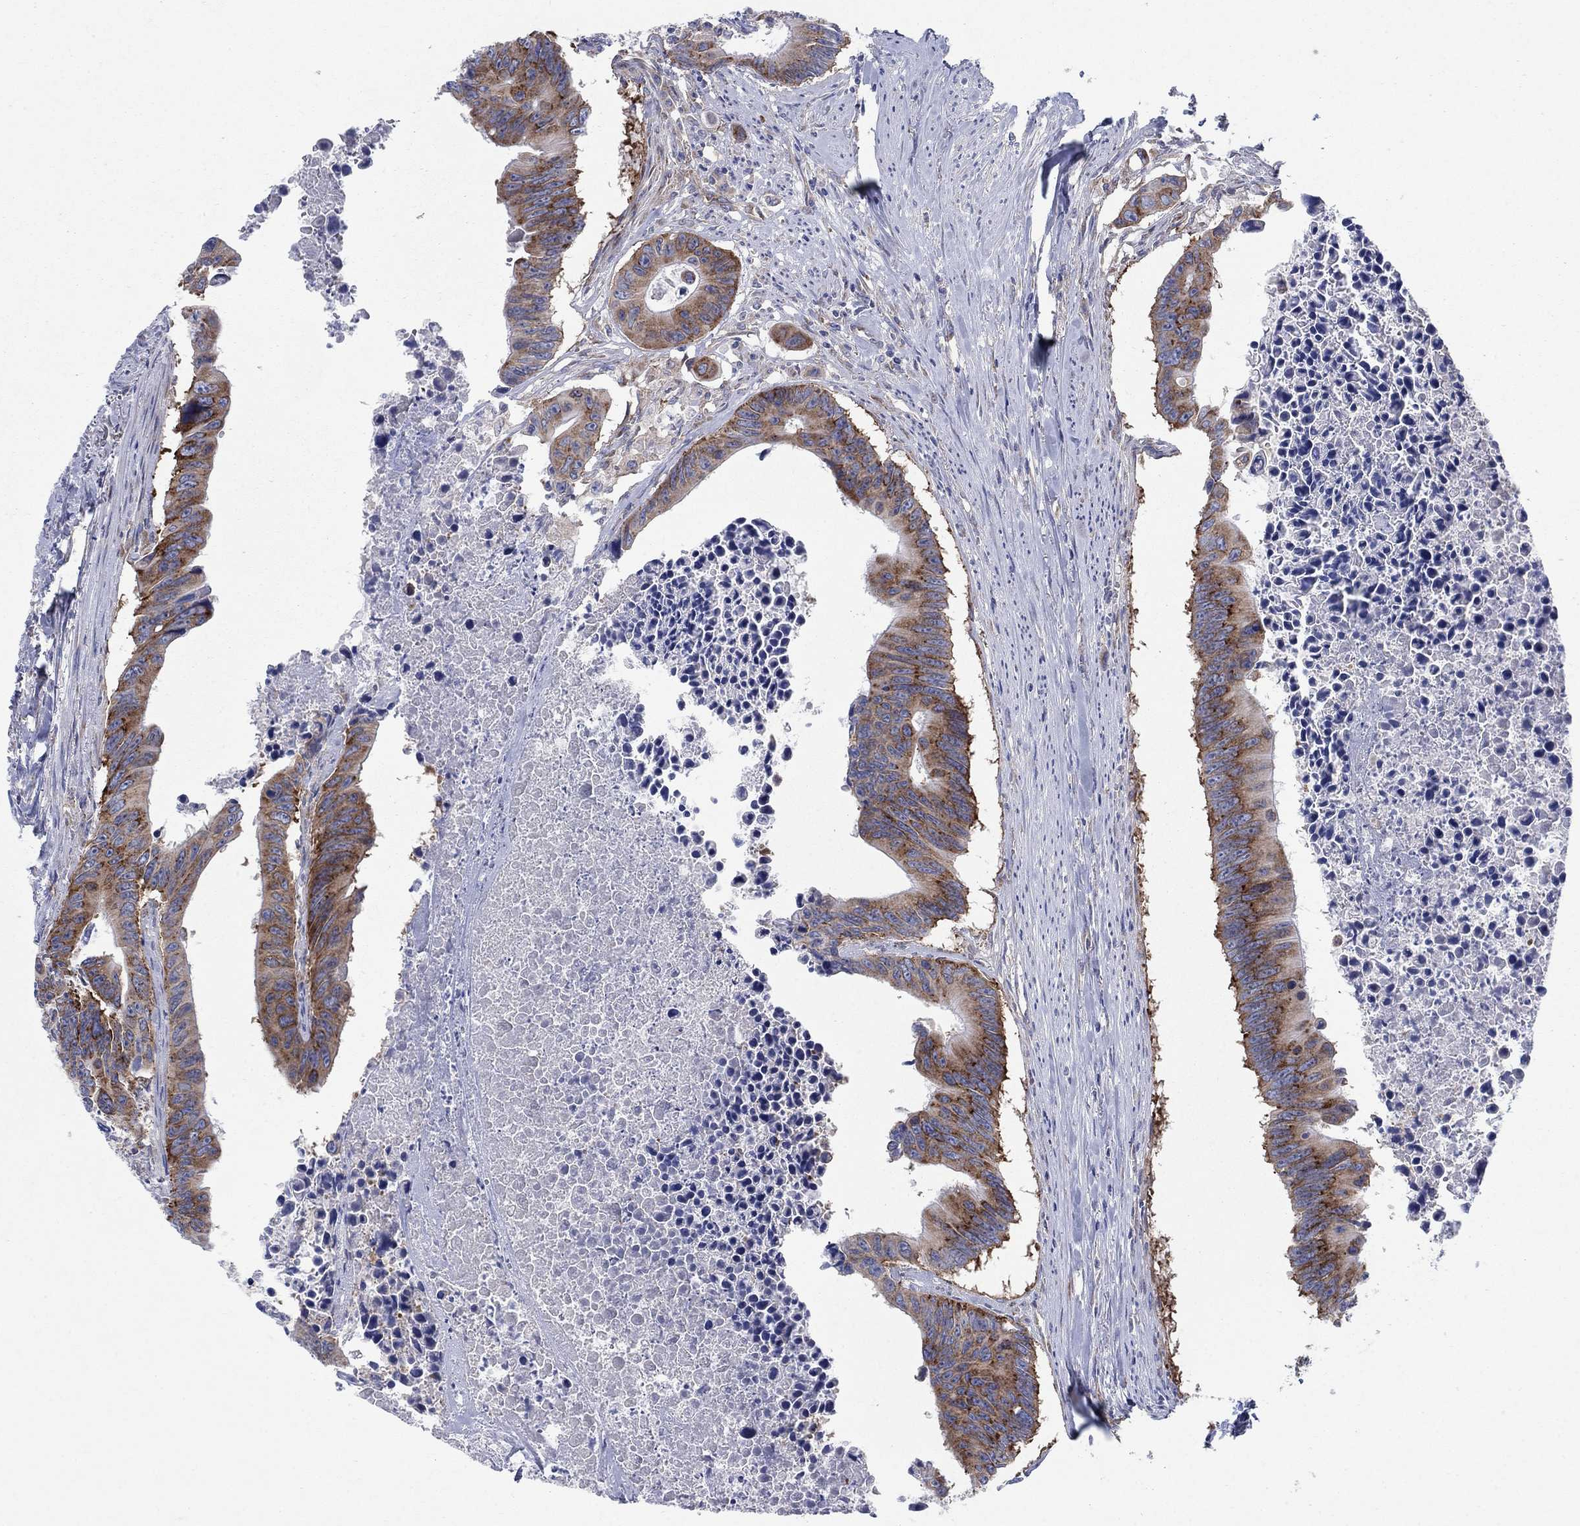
{"staining": {"intensity": "strong", "quantity": "25%-75%", "location": "cytoplasmic/membranous"}, "tissue": "colorectal cancer", "cell_type": "Tumor cells", "image_type": "cancer", "snomed": [{"axis": "morphology", "description": "Adenocarcinoma, NOS"}, {"axis": "topography", "description": "Colon"}], "caption": "Immunohistochemistry (IHC) (DAB) staining of colorectal adenocarcinoma reveals strong cytoplasmic/membranous protein expression in approximately 25%-75% of tumor cells.", "gene": "TMEM59", "patient": {"sex": "female", "age": 87}}